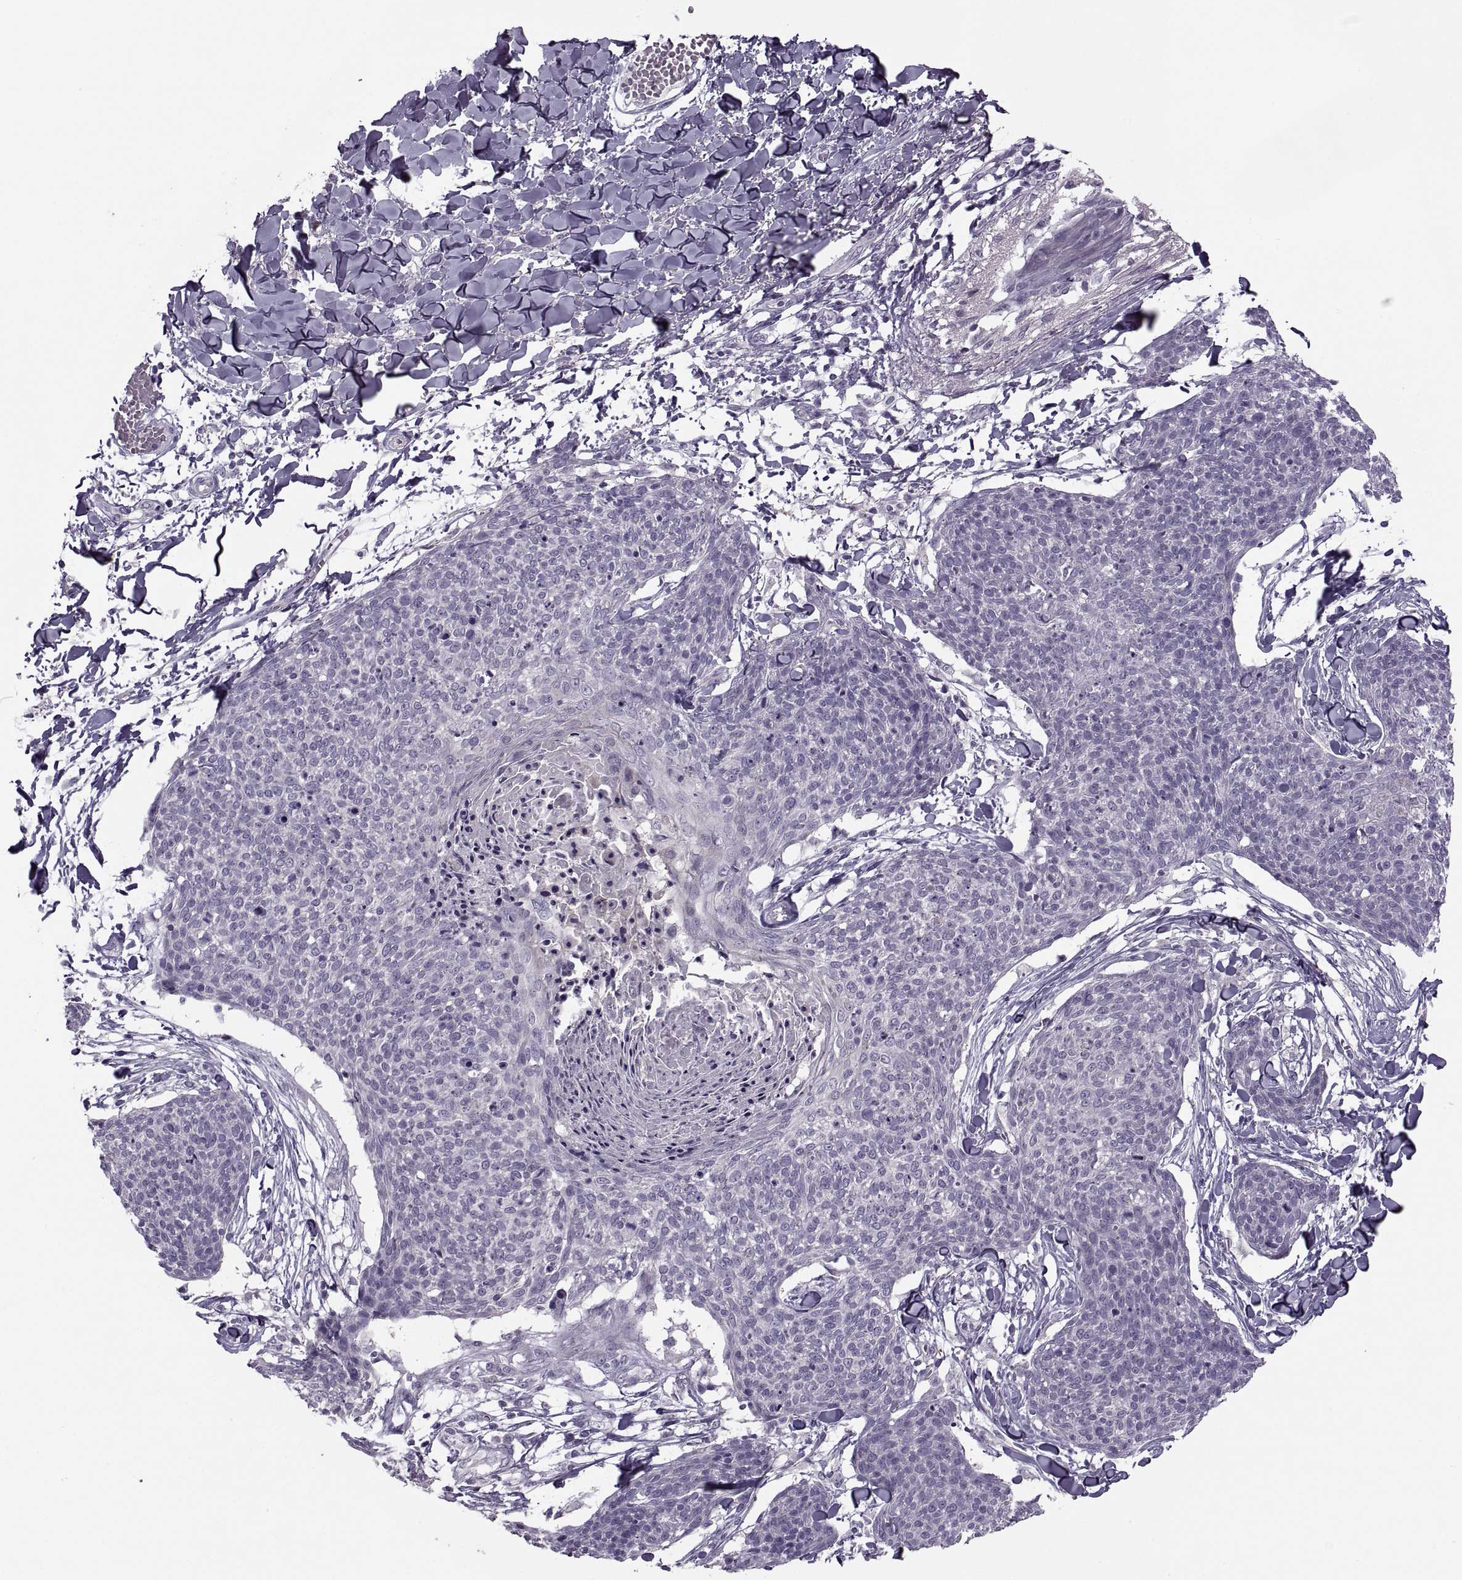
{"staining": {"intensity": "negative", "quantity": "none", "location": "none"}, "tissue": "skin cancer", "cell_type": "Tumor cells", "image_type": "cancer", "snomed": [{"axis": "morphology", "description": "Squamous cell carcinoma, NOS"}, {"axis": "topography", "description": "Skin"}, {"axis": "topography", "description": "Vulva"}], "caption": "Histopathology image shows no protein positivity in tumor cells of skin cancer (squamous cell carcinoma) tissue.", "gene": "H2AP", "patient": {"sex": "female", "age": 75}}